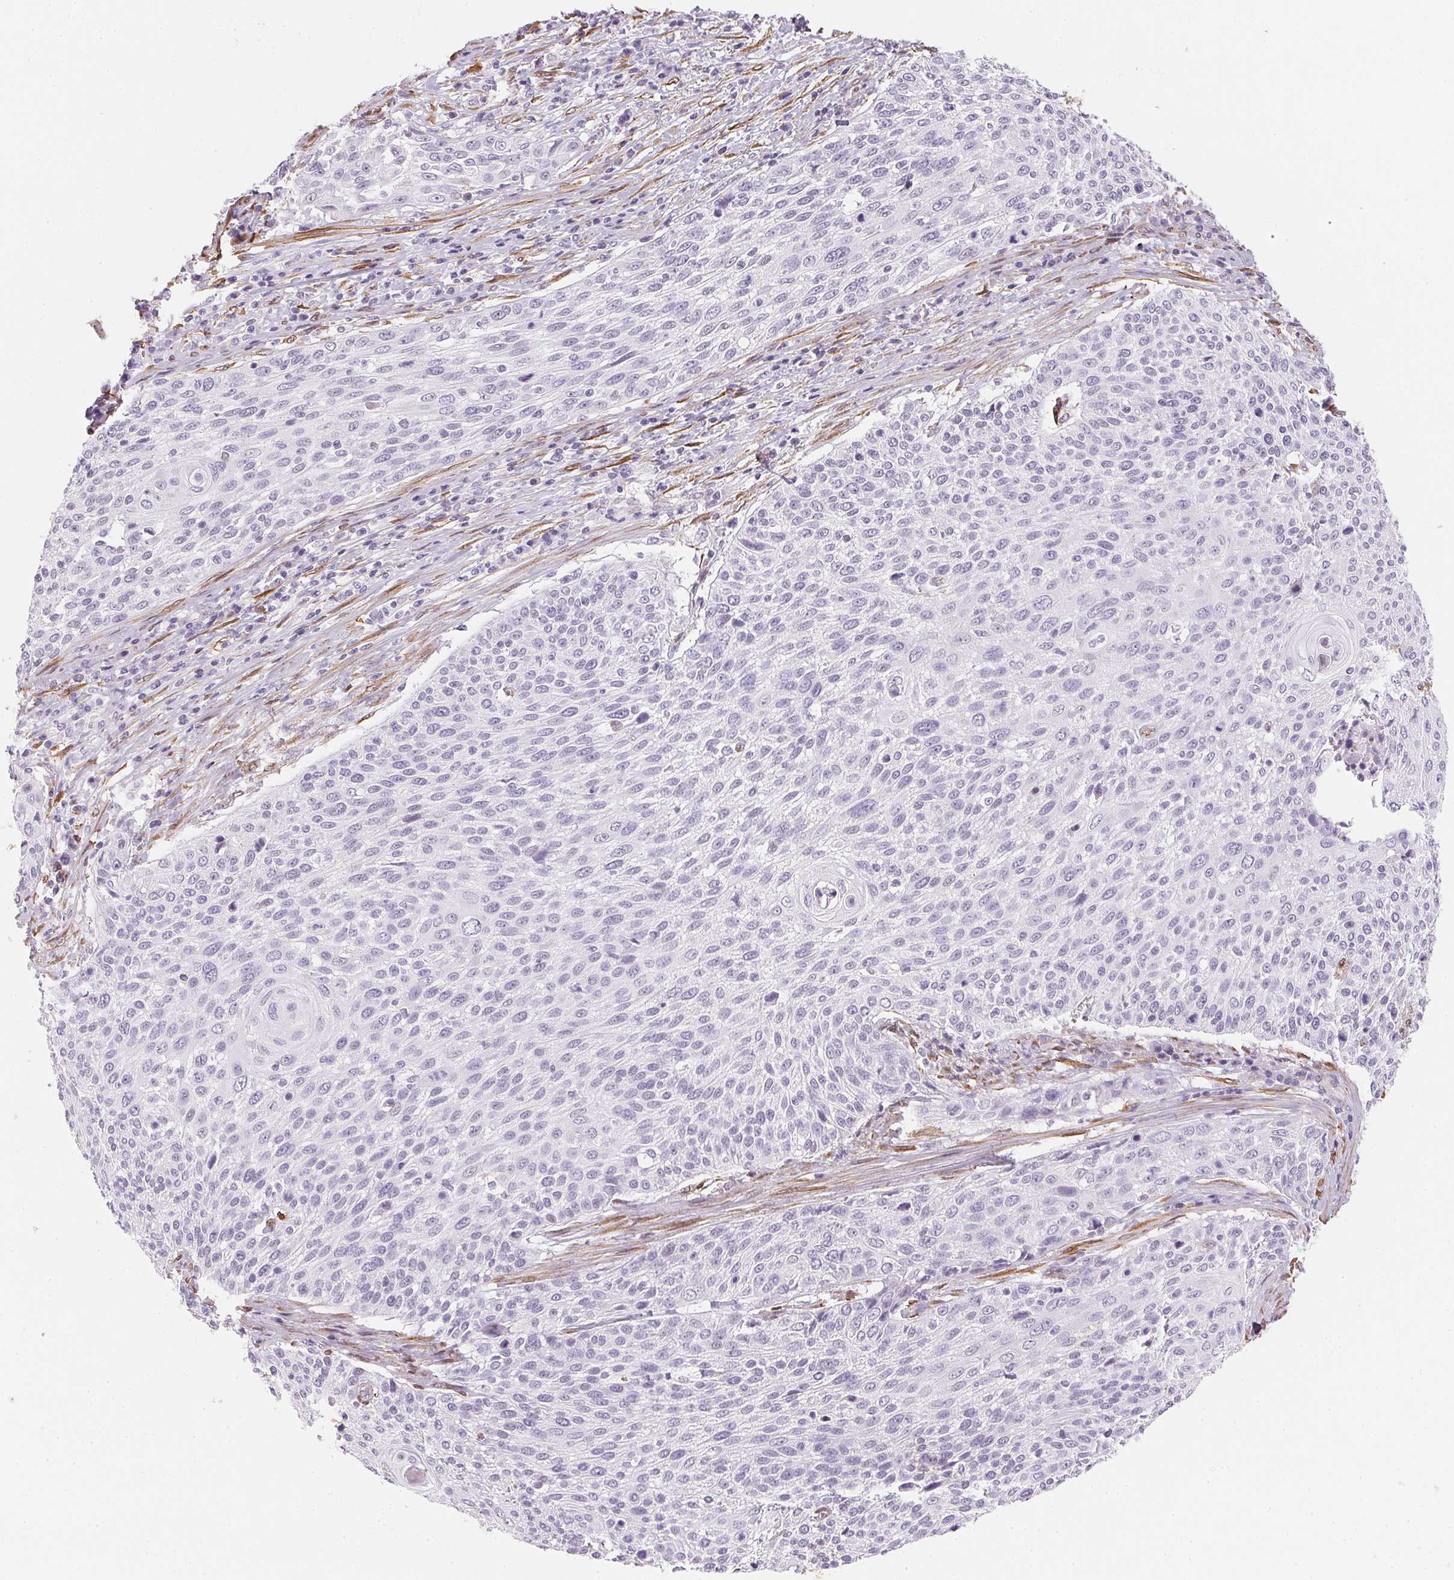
{"staining": {"intensity": "negative", "quantity": "none", "location": "none"}, "tissue": "cervical cancer", "cell_type": "Tumor cells", "image_type": "cancer", "snomed": [{"axis": "morphology", "description": "Squamous cell carcinoma, NOS"}, {"axis": "topography", "description": "Cervix"}], "caption": "An immunohistochemistry micrograph of cervical cancer is shown. There is no staining in tumor cells of cervical cancer.", "gene": "RSBN1", "patient": {"sex": "female", "age": 31}}